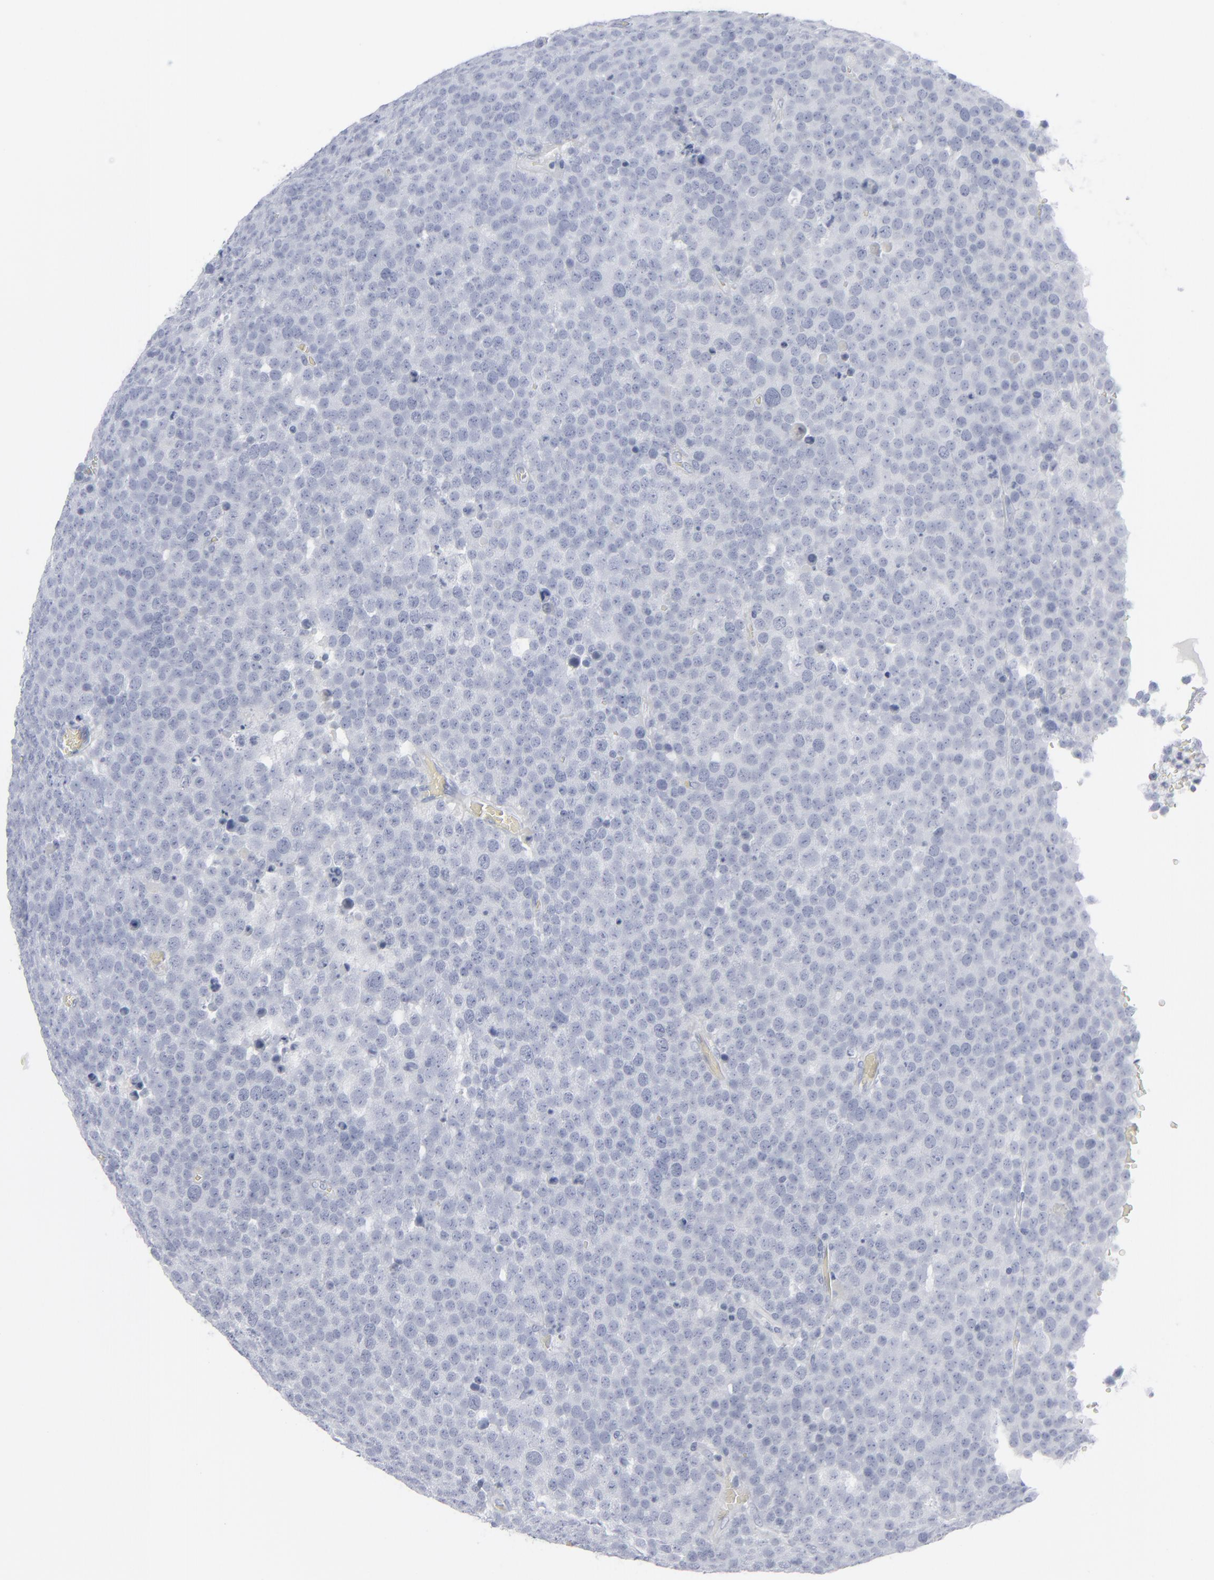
{"staining": {"intensity": "negative", "quantity": "none", "location": "none"}, "tissue": "testis cancer", "cell_type": "Tumor cells", "image_type": "cancer", "snomed": [{"axis": "morphology", "description": "Seminoma, NOS"}, {"axis": "topography", "description": "Testis"}], "caption": "A histopathology image of human testis cancer (seminoma) is negative for staining in tumor cells. Brightfield microscopy of immunohistochemistry stained with DAB (brown) and hematoxylin (blue), captured at high magnification.", "gene": "MSLN", "patient": {"sex": "male", "age": 71}}